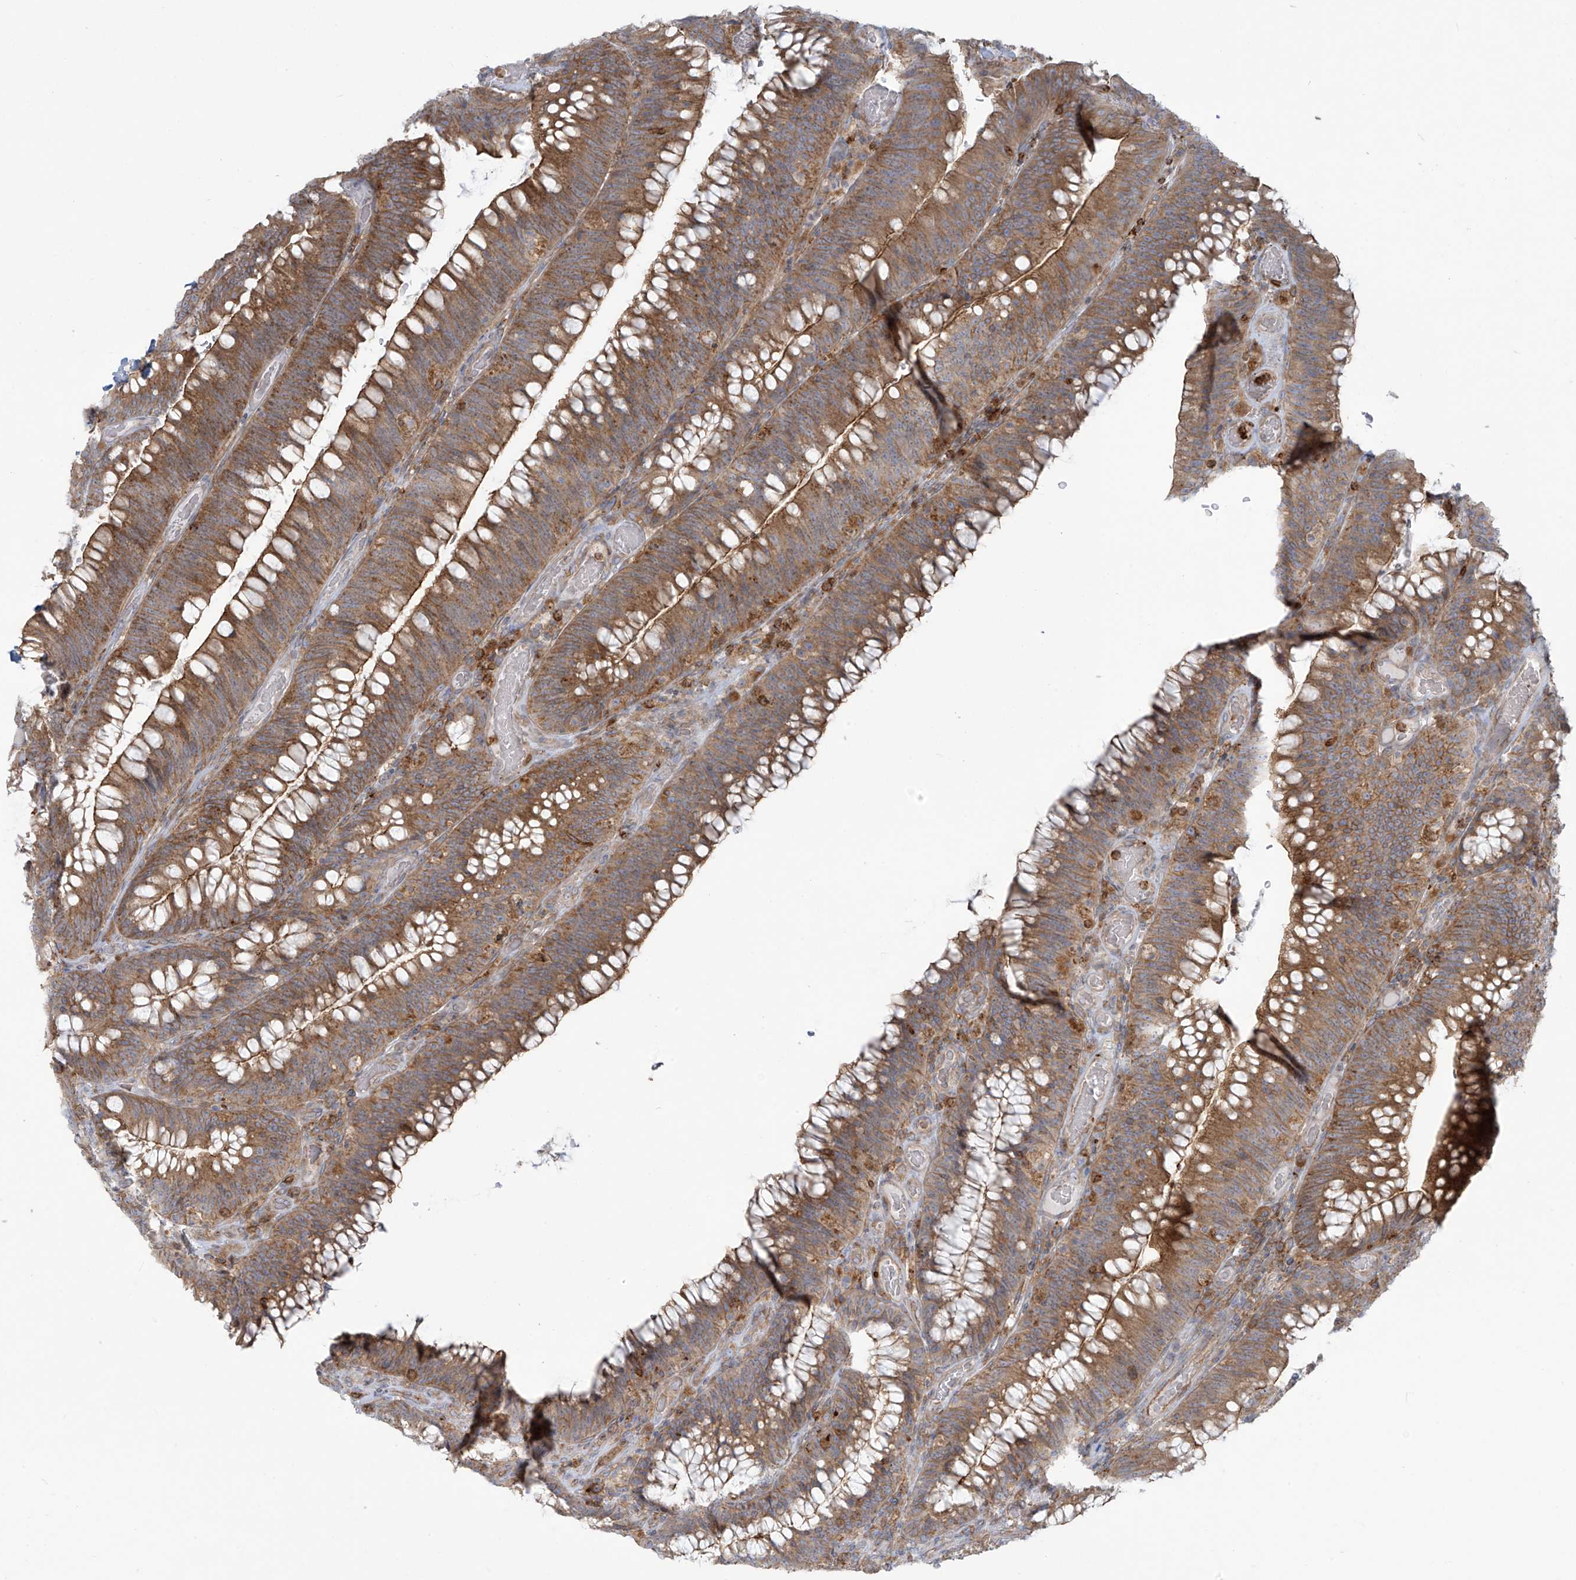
{"staining": {"intensity": "moderate", "quantity": ">75%", "location": "cytoplasmic/membranous"}, "tissue": "colorectal cancer", "cell_type": "Tumor cells", "image_type": "cancer", "snomed": [{"axis": "morphology", "description": "Normal tissue, NOS"}, {"axis": "topography", "description": "Colon"}], "caption": "Colorectal cancer tissue exhibits moderate cytoplasmic/membranous expression in approximately >75% of tumor cells Nuclei are stained in blue.", "gene": "LZTS3", "patient": {"sex": "female", "age": 82}}